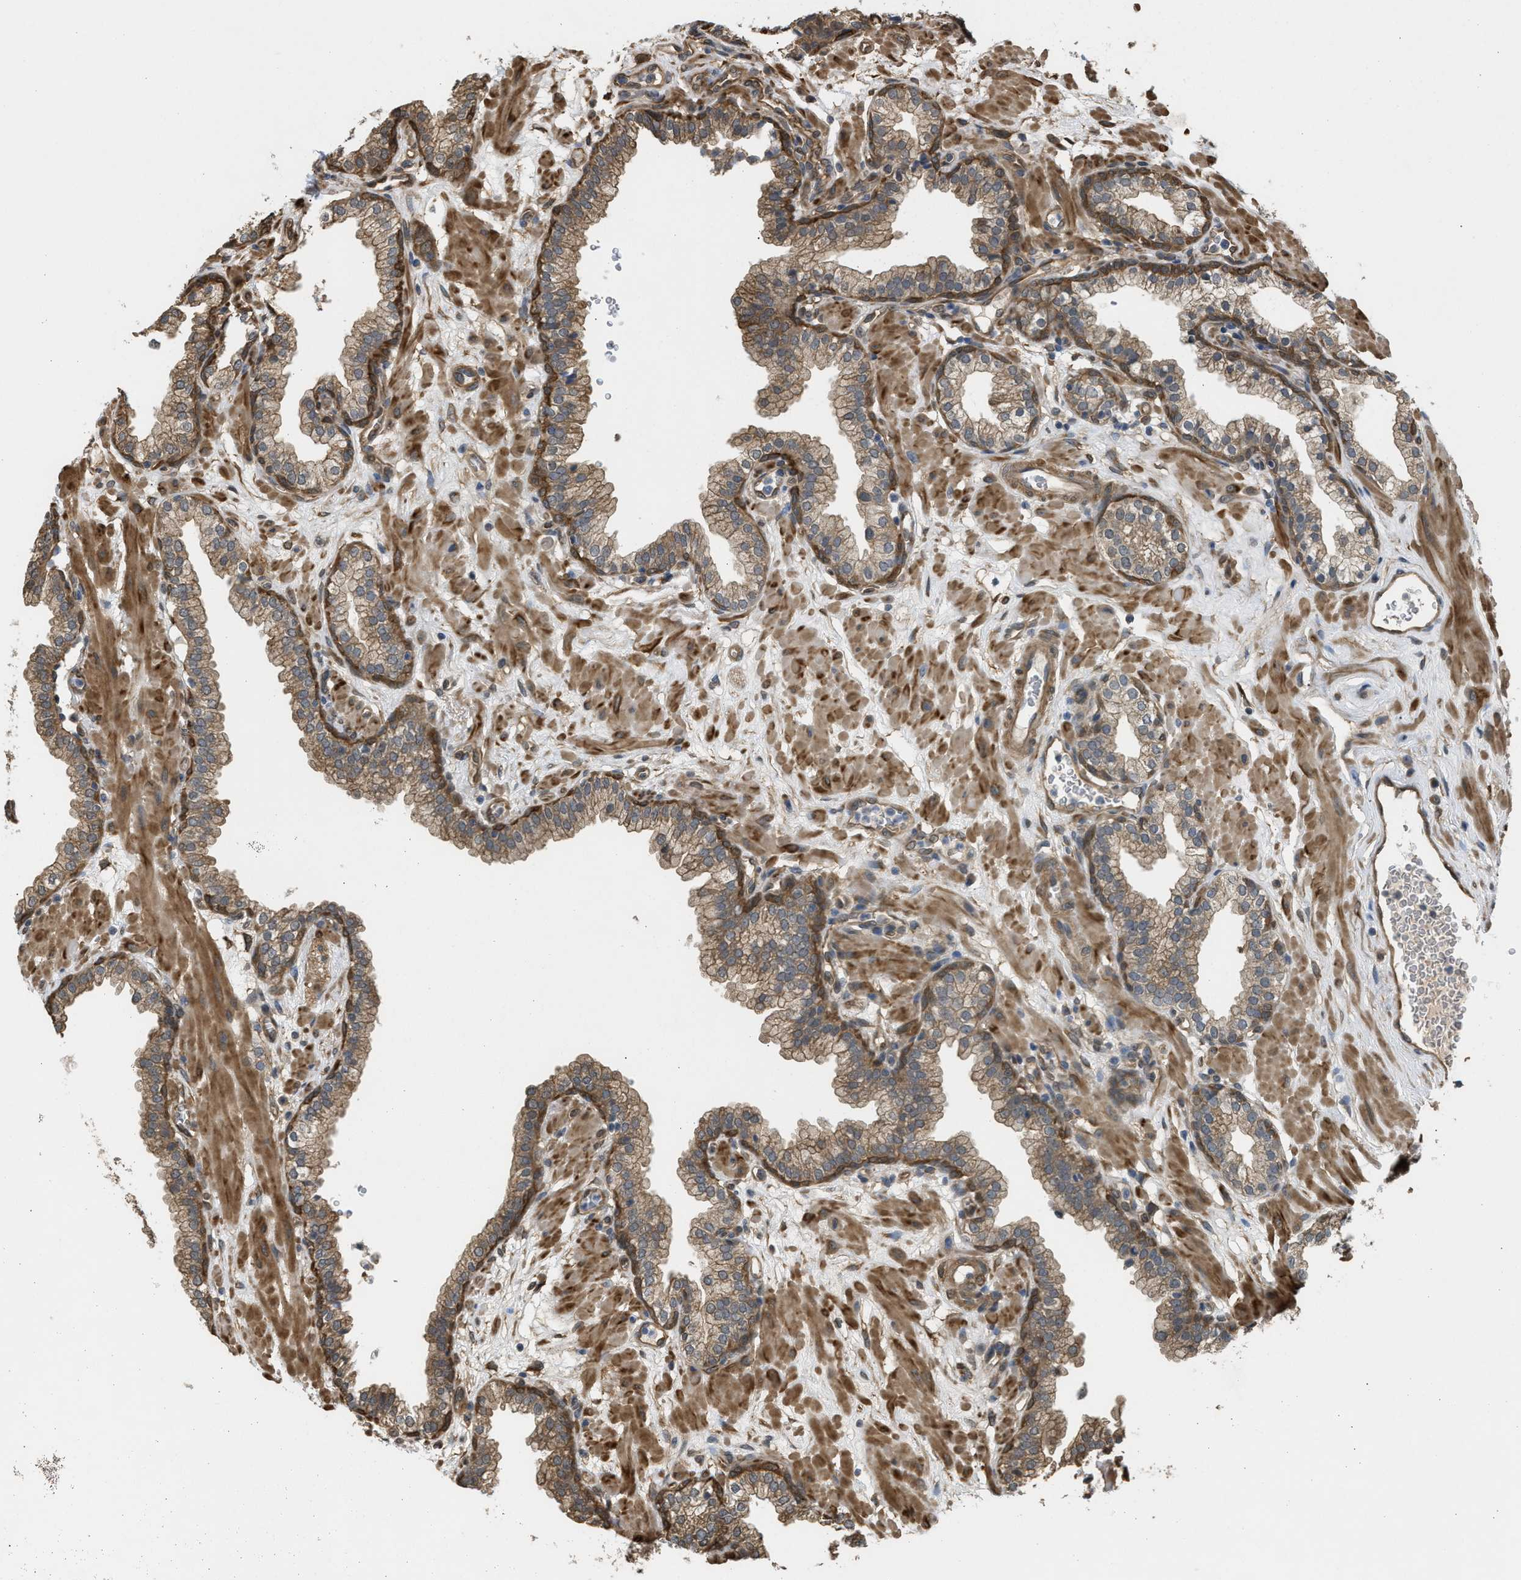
{"staining": {"intensity": "moderate", "quantity": "25%-75%", "location": "cytoplasmic/membranous"}, "tissue": "prostate", "cell_type": "Glandular cells", "image_type": "normal", "snomed": [{"axis": "morphology", "description": "Normal tissue, NOS"}, {"axis": "morphology", "description": "Urothelial carcinoma, Low grade"}, {"axis": "topography", "description": "Urinary bladder"}, {"axis": "topography", "description": "Prostate"}], "caption": "Immunohistochemistry staining of normal prostate, which exhibits medium levels of moderate cytoplasmic/membranous staining in about 25%-75% of glandular cells indicating moderate cytoplasmic/membranous protein positivity. The staining was performed using DAB (brown) for protein detection and nuclei were counterstained in hematoxylin (blue).", "gene": "BAG3", "patient": {"sex": "male", "age": 60}}